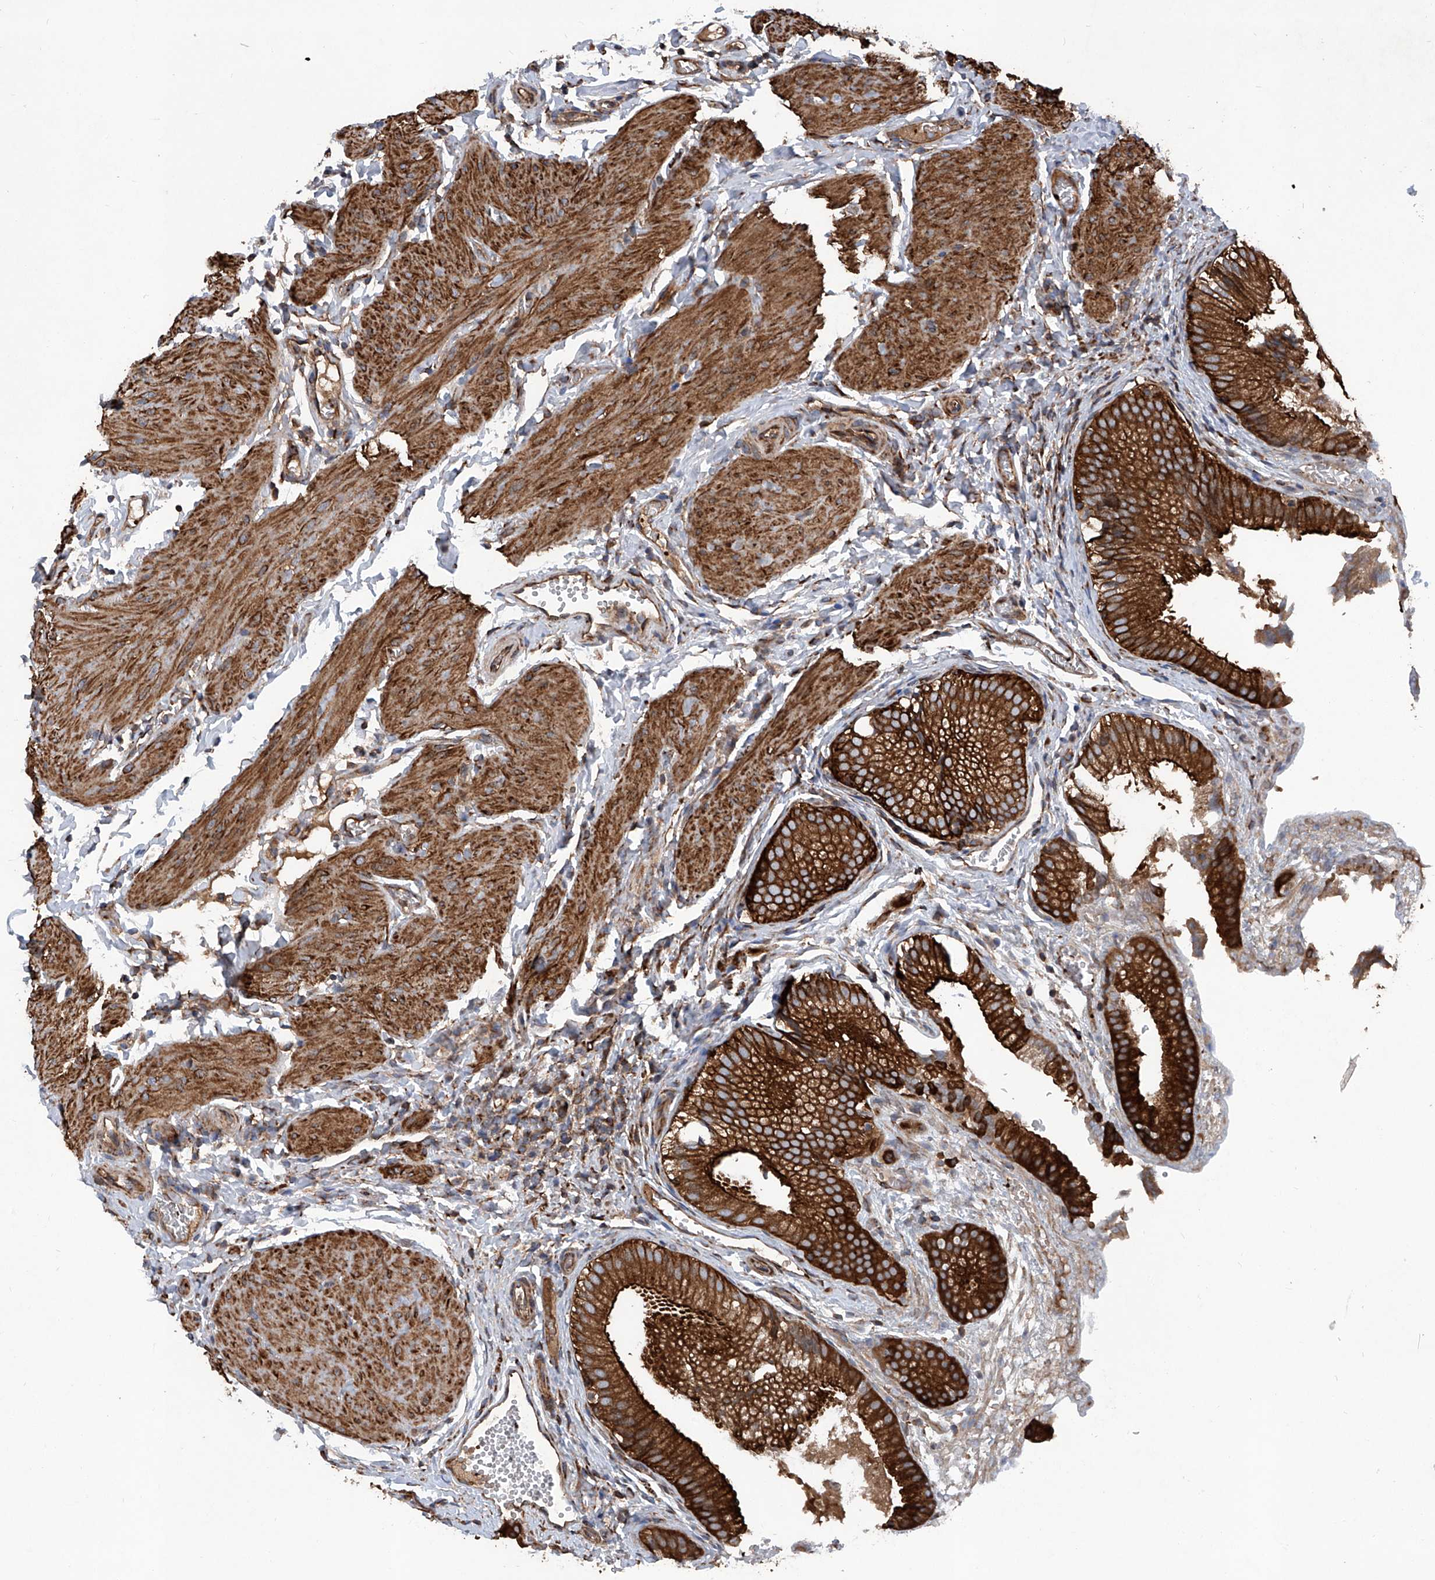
{"staining": {"intensity": "strong", "quantity": ">75%", "location": "cytoplasmic/membranous"}, "tissue": "gallbladder", "cell_type": "Glandular cells", "image_type": "normal", "snomed": [{"axis": "morphology", "description": "Normal tissue, NOS"}, {"axis": "topography", "description": "Gallbladder"}], "caption": "Immunohistochemistry image of normal gallbladder stained for a protein (brown), which reveals high levels of strong cytoplasmic/membranous expression in about >75% of glandular cells.", "gene": "ASCC3", "patient": {"sex": "female", "age": 30}}